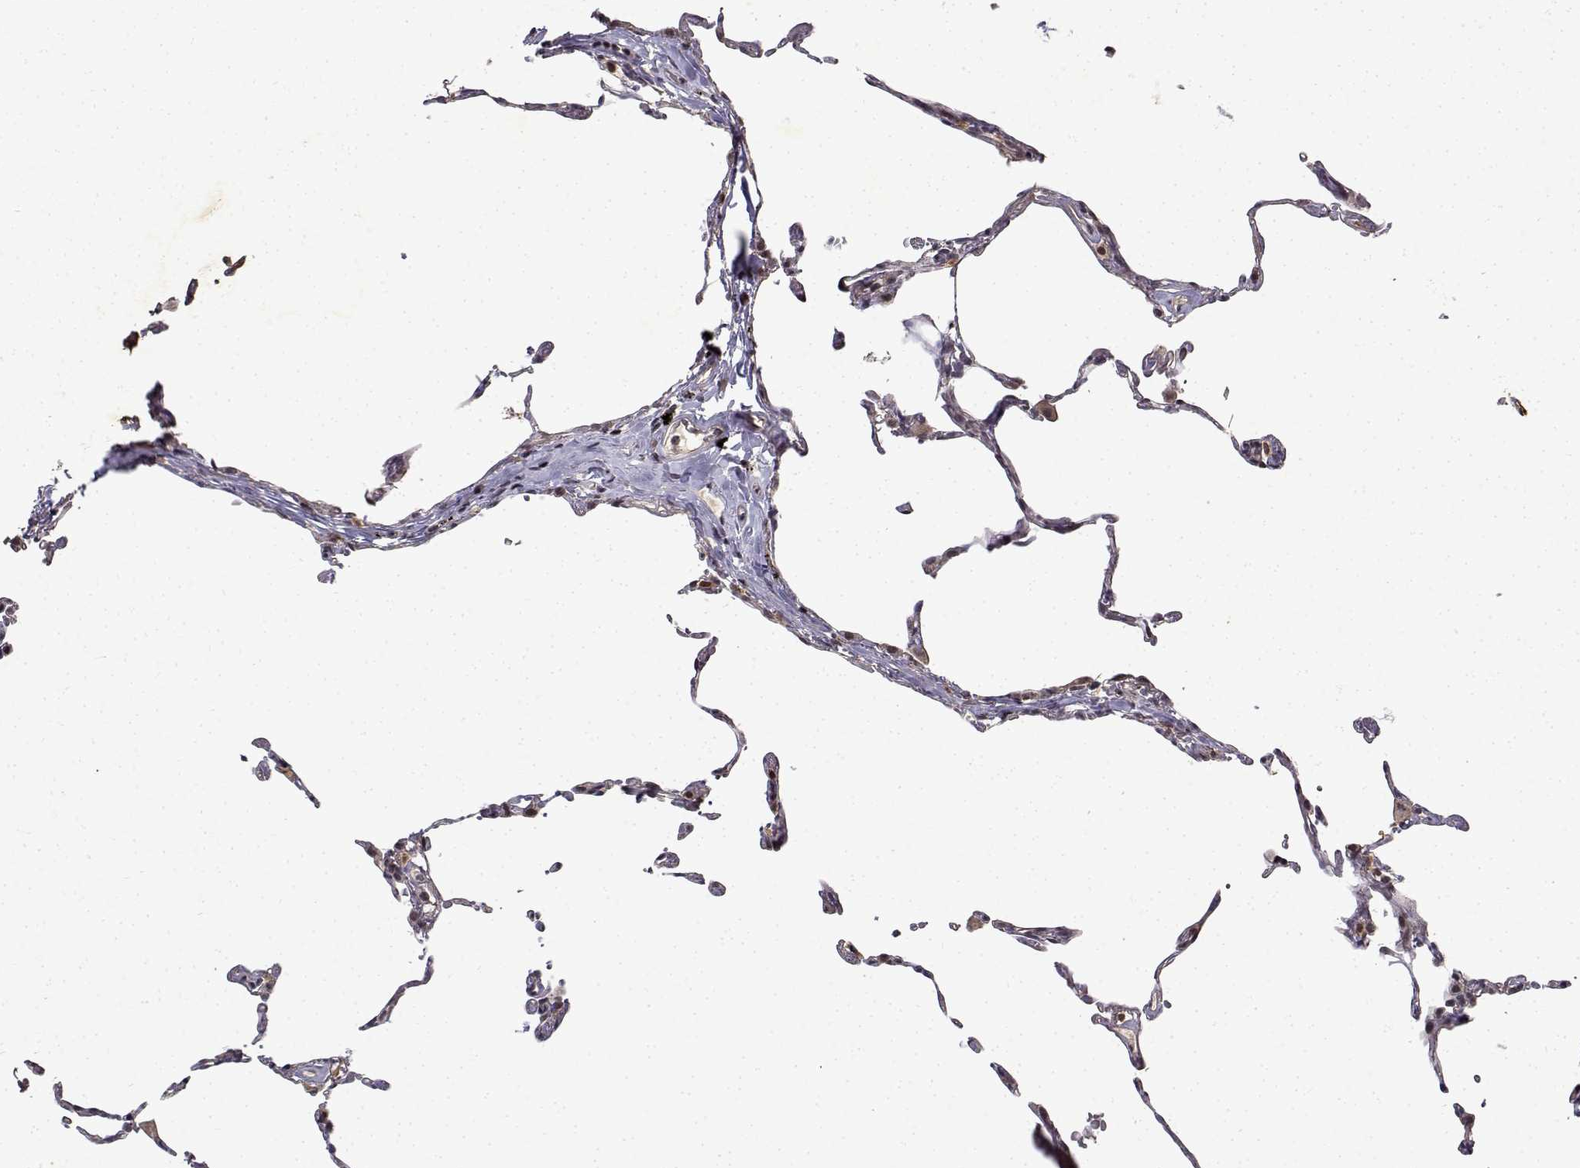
{"staining": {"intensity": "negative", "quantity": "none", "location": "none"}, "tissue": "lung", "cell_type": "Alveolar cells", "image_type": "normal", "snomed": [{"axis": "morphology", "description": "Normal tissue, NOS"}, {"axis": "topography", "description": "Lung"}], "caption": "IHC of benign lung shows no expression in alveolar cells.", "gene": "BDNF", "patient": {"sex": "female", "age": 57}}